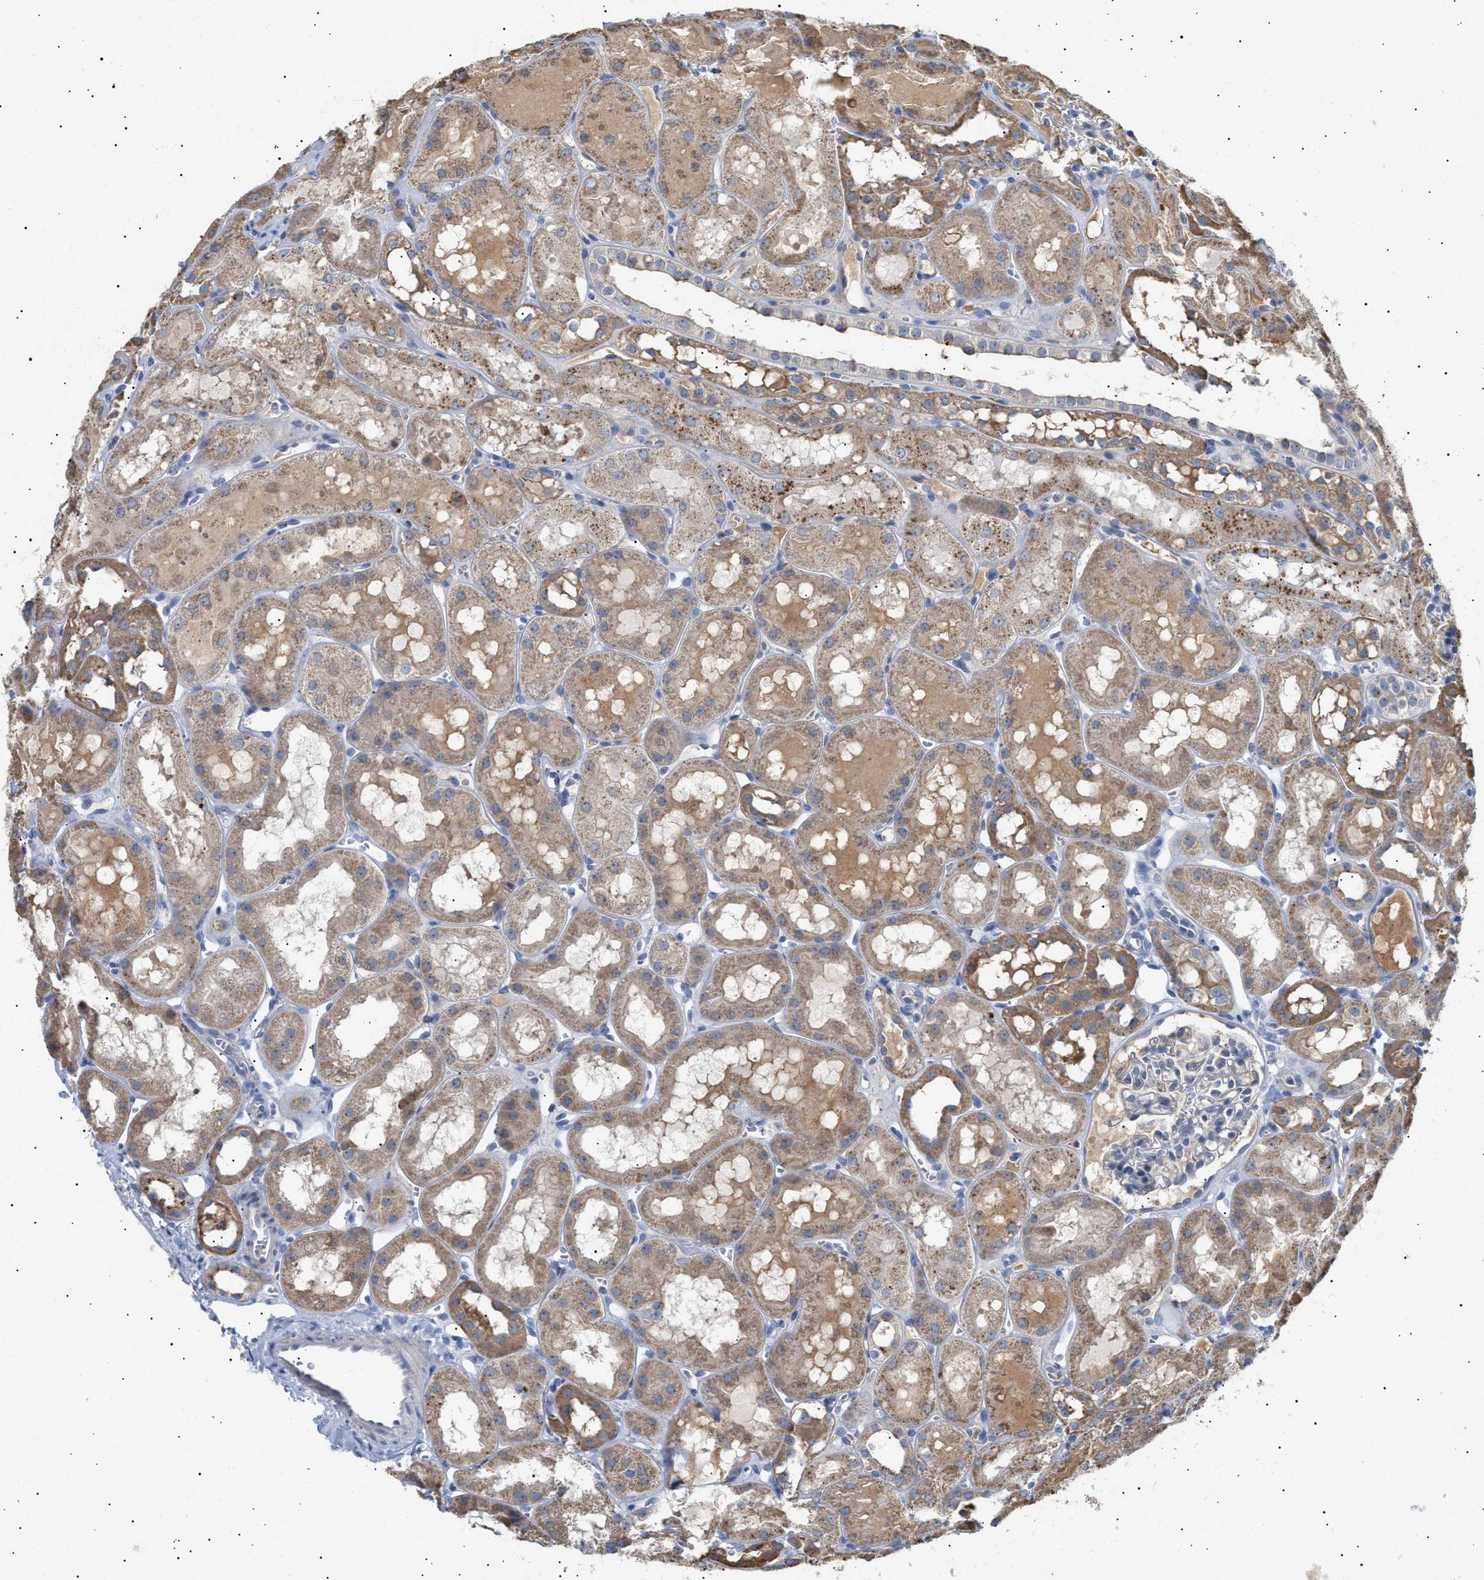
{"staining": {"intensity": "negative", "quantity": "none", "location": "none"}, "tissue": "kidney", "cell_type": "Cells in glomeruli", "image_type": "normal", "snomed": [{"axis": "morphology", "description": "Normal tissue, NOS"}, {"axis": "topography", "description": "Kidney"}, {"axis": "topography", "description": "Urinary bladder"}], "caption": "IHC photomicrograph of unremarkable human kidney stained for a protein (brown), which demonstrates no positivity in cells in glomeruli.", "gene": "SIRT5", "patient": {"sex": "male", "age": 16}}